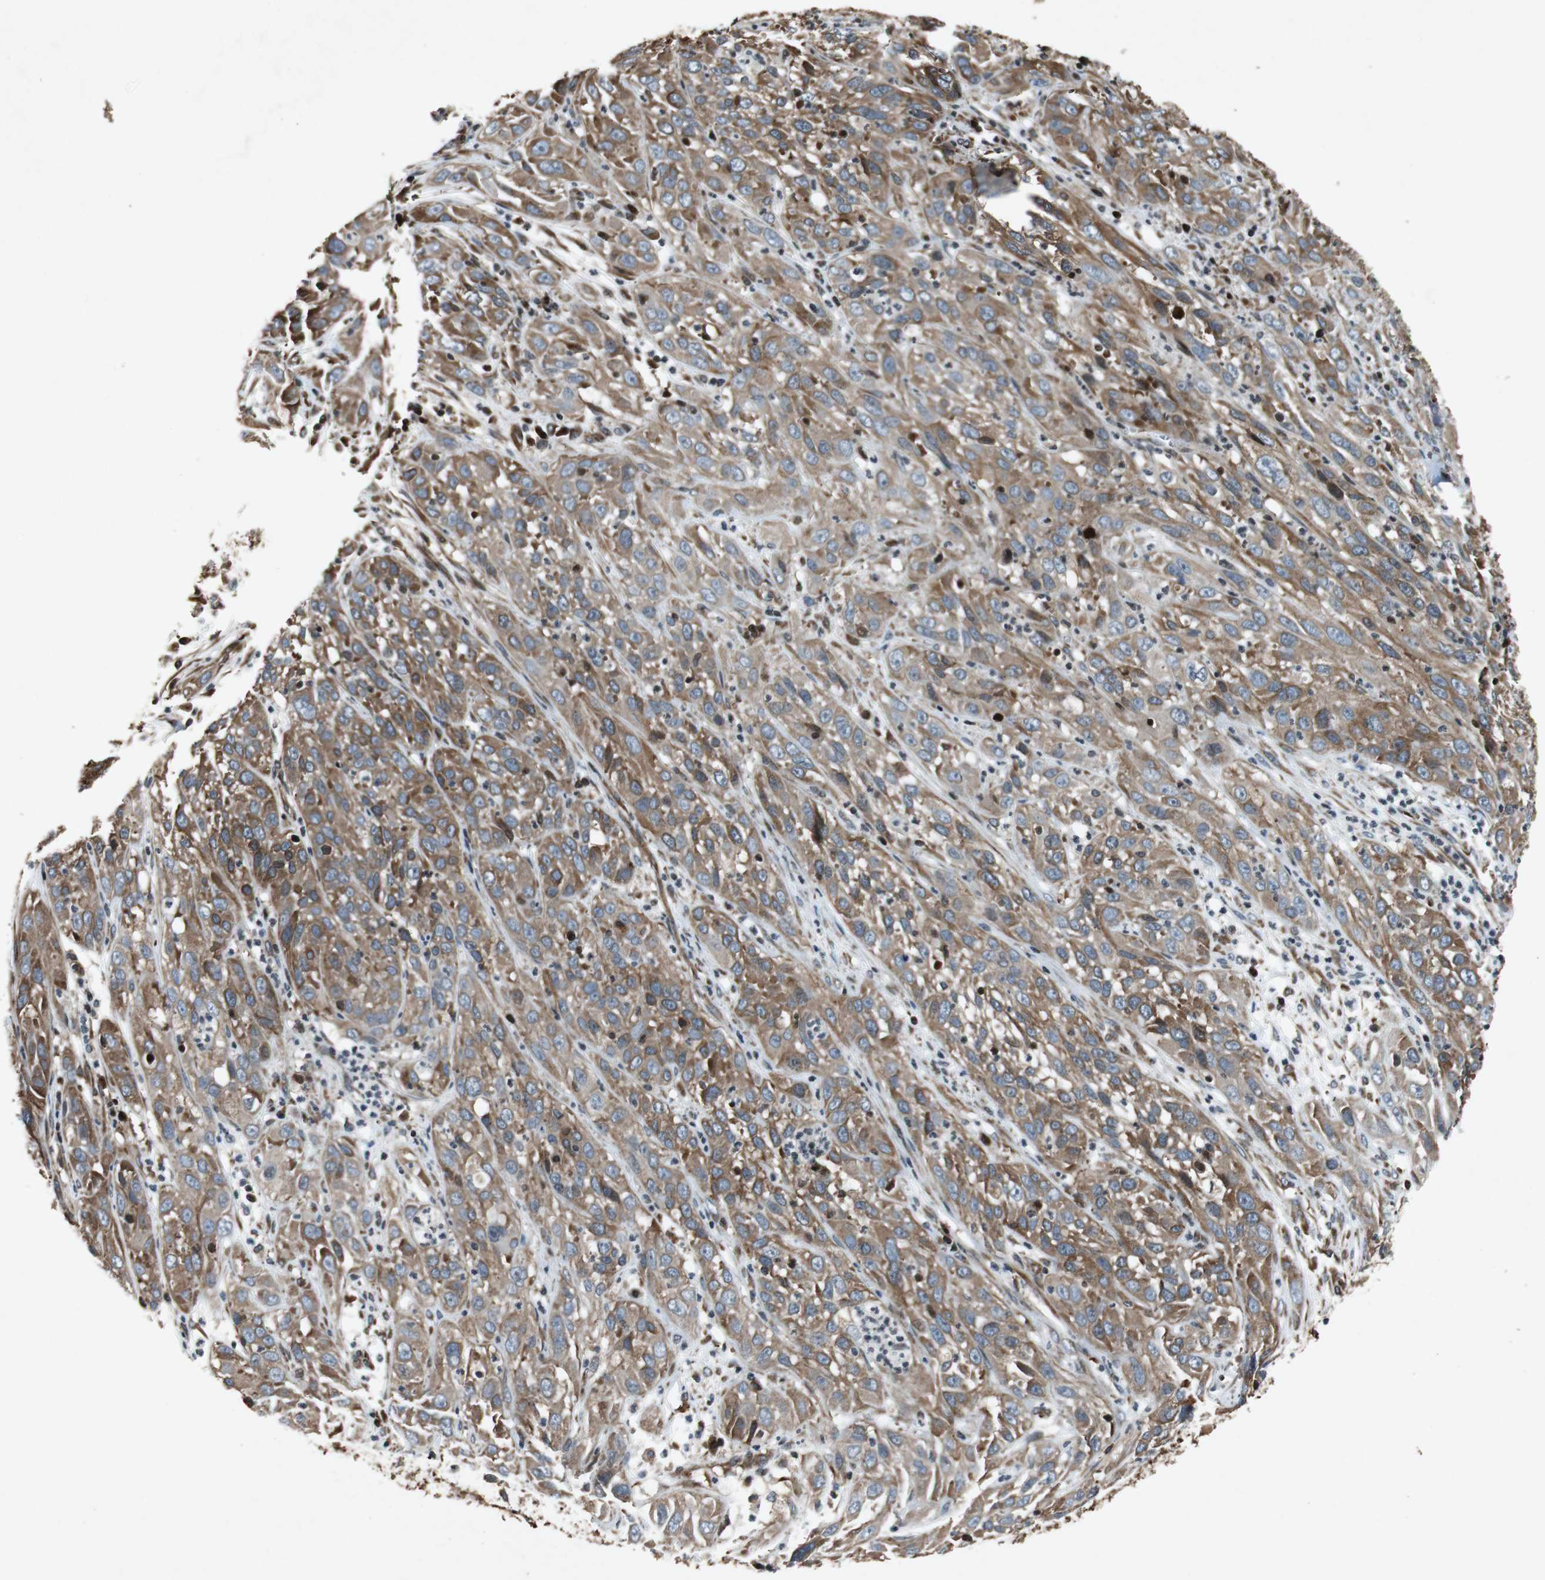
{"staining": {"intensity": "moderate", "quantity": ">75%", "location": "cytoplasmic/membranous"}, "tissue": "cervical cancer", "cell_type": "Tumor cells", "image_type": "cancer", "snomed": [{"axis": "morphology", "description": "Squamous cell carcinoma, NOS"}, {"axis": "topography", "description": "Cervix"}], "caption": "Human squamous cell carcinoma (cervical) stained with a brown dye exhibits moderate cytoplasmic/membranous positive positivity in approximately >75% of tumor cells.", "gene": "TUBA4A", "patient": {"sex": "female", "age": 32}}